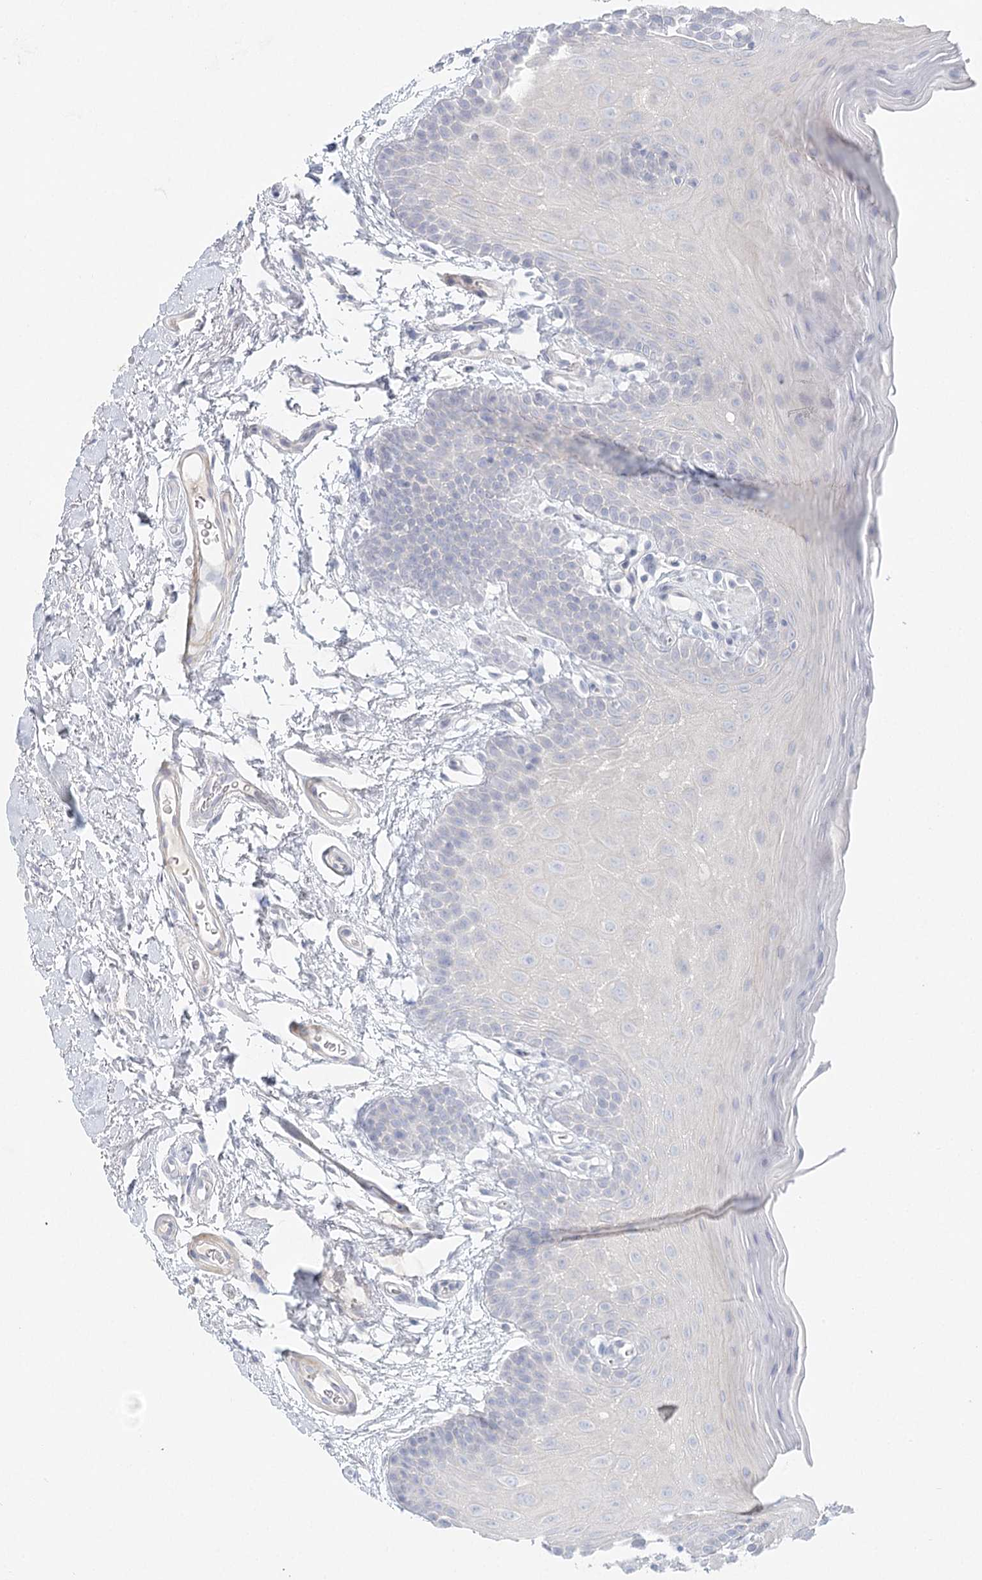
{"staining": {"intensity": "negative", "quantity": "none", "location": "none"}, "tissue": "oral mucosa", "cell_type": "Squamous epithelial cells", "image_type": "normal", "snomed": [{"axis": "morphology", "description": "Normal tissue, NOS"}, {"axis": "topography", "description": "Oral tissue"}], "caption": "Immunohistochemistry photomicrograph of benign oral mucosa stained for a protein (brown), which displays no staining in squamous epithelial cells.", "gene": "DMGDH", "patient": {"sex": "male", "age": 62}}